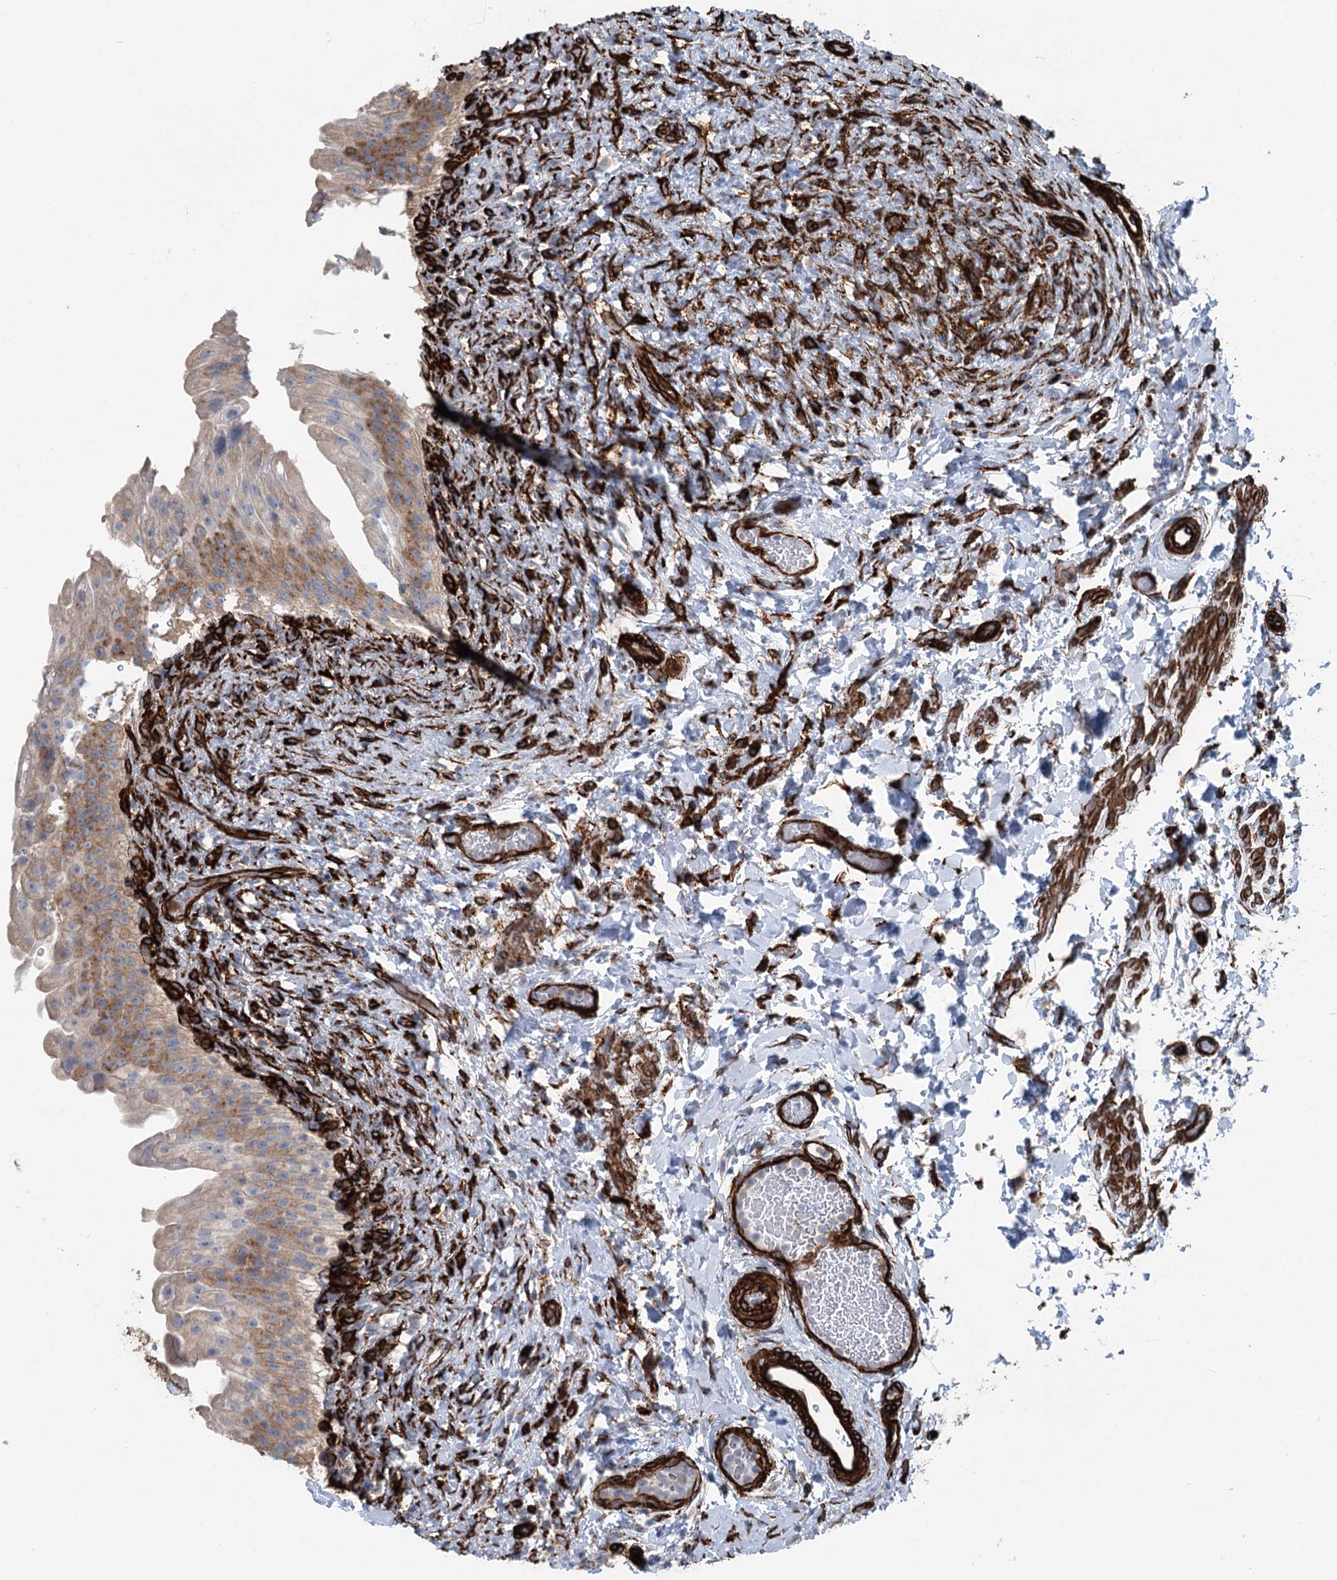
{"staining": {"intensity": "moderate", "quantity": "25%-75%", "location": "cytoplasmic/membranous"}, "tissue": "urinary bladder", "cell_type": "Urothelial cells", "image_type": "normal", "snomed": [{"axis": "morphology", "description": "Normal tissue, NOS"}, {"axis": "topography", "description": "Urinary bladder"}], "caption": "Moderate cytoplasmic/membranous expression for a protein is seen in approximately 25%-75% of urothelial cells of unremarkable urinary bladder using immunohistochemistry.", "gene": "IQSEC1", "patient": {"sex": "female", "age": 27}}